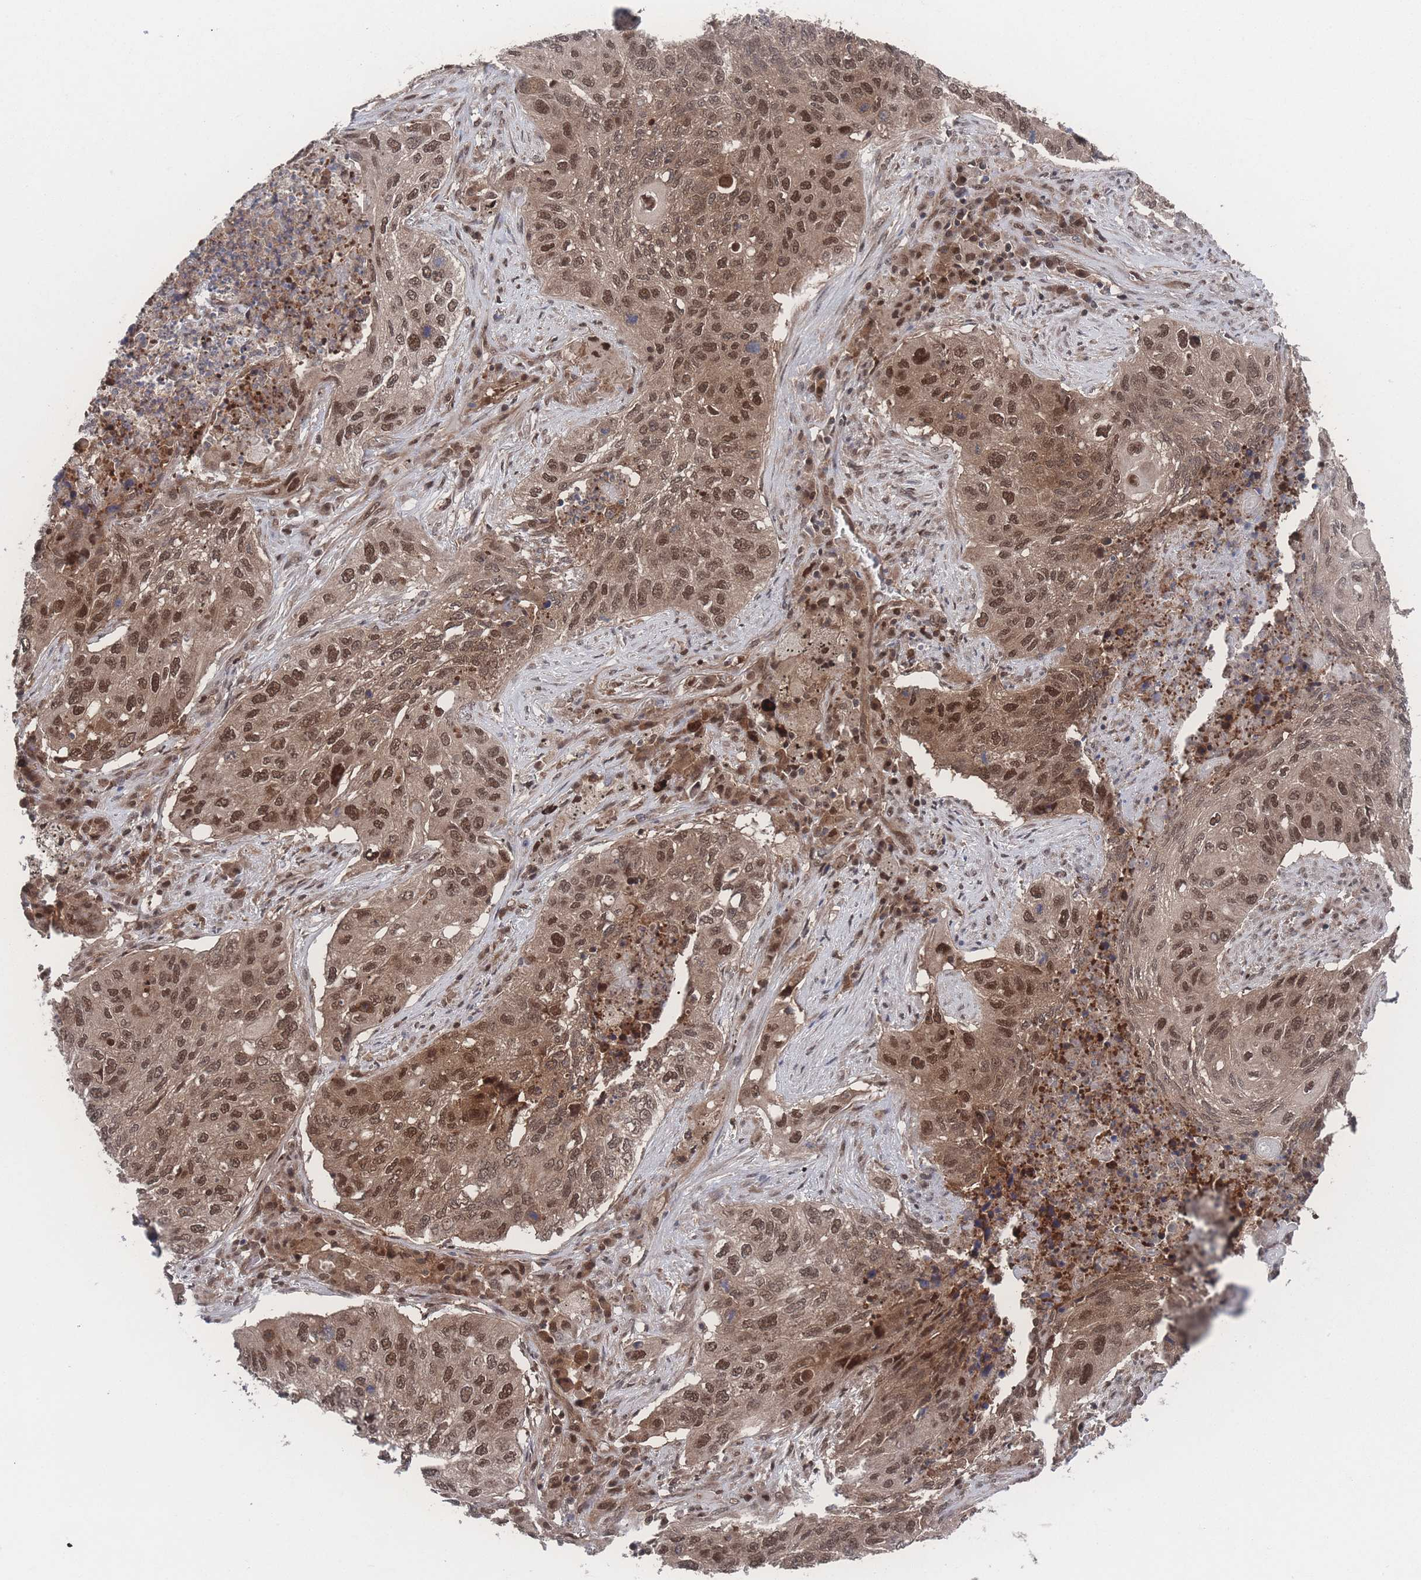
{"staining": {"intensity": "moderate", "quantity": ">75%", "location": "nuclear"}, "tissue": "lung cancer", "cell_type": "Tumor cells", "image_type": "cancer", "snomed": [{"axis": "morphology", "description": "Squamous cell carcinoma, NOS"}, {"axis": "topography", "description": "Lung"}], "caption": "Approximately >75% of tumor cells in lung squamous cell carcinoma demonstrate moderate nuclear protein positivity as visualized by brown immunohistochemical staining.", "gene": "PSMA1", "patient": {"sex": "female", "age": 63}}